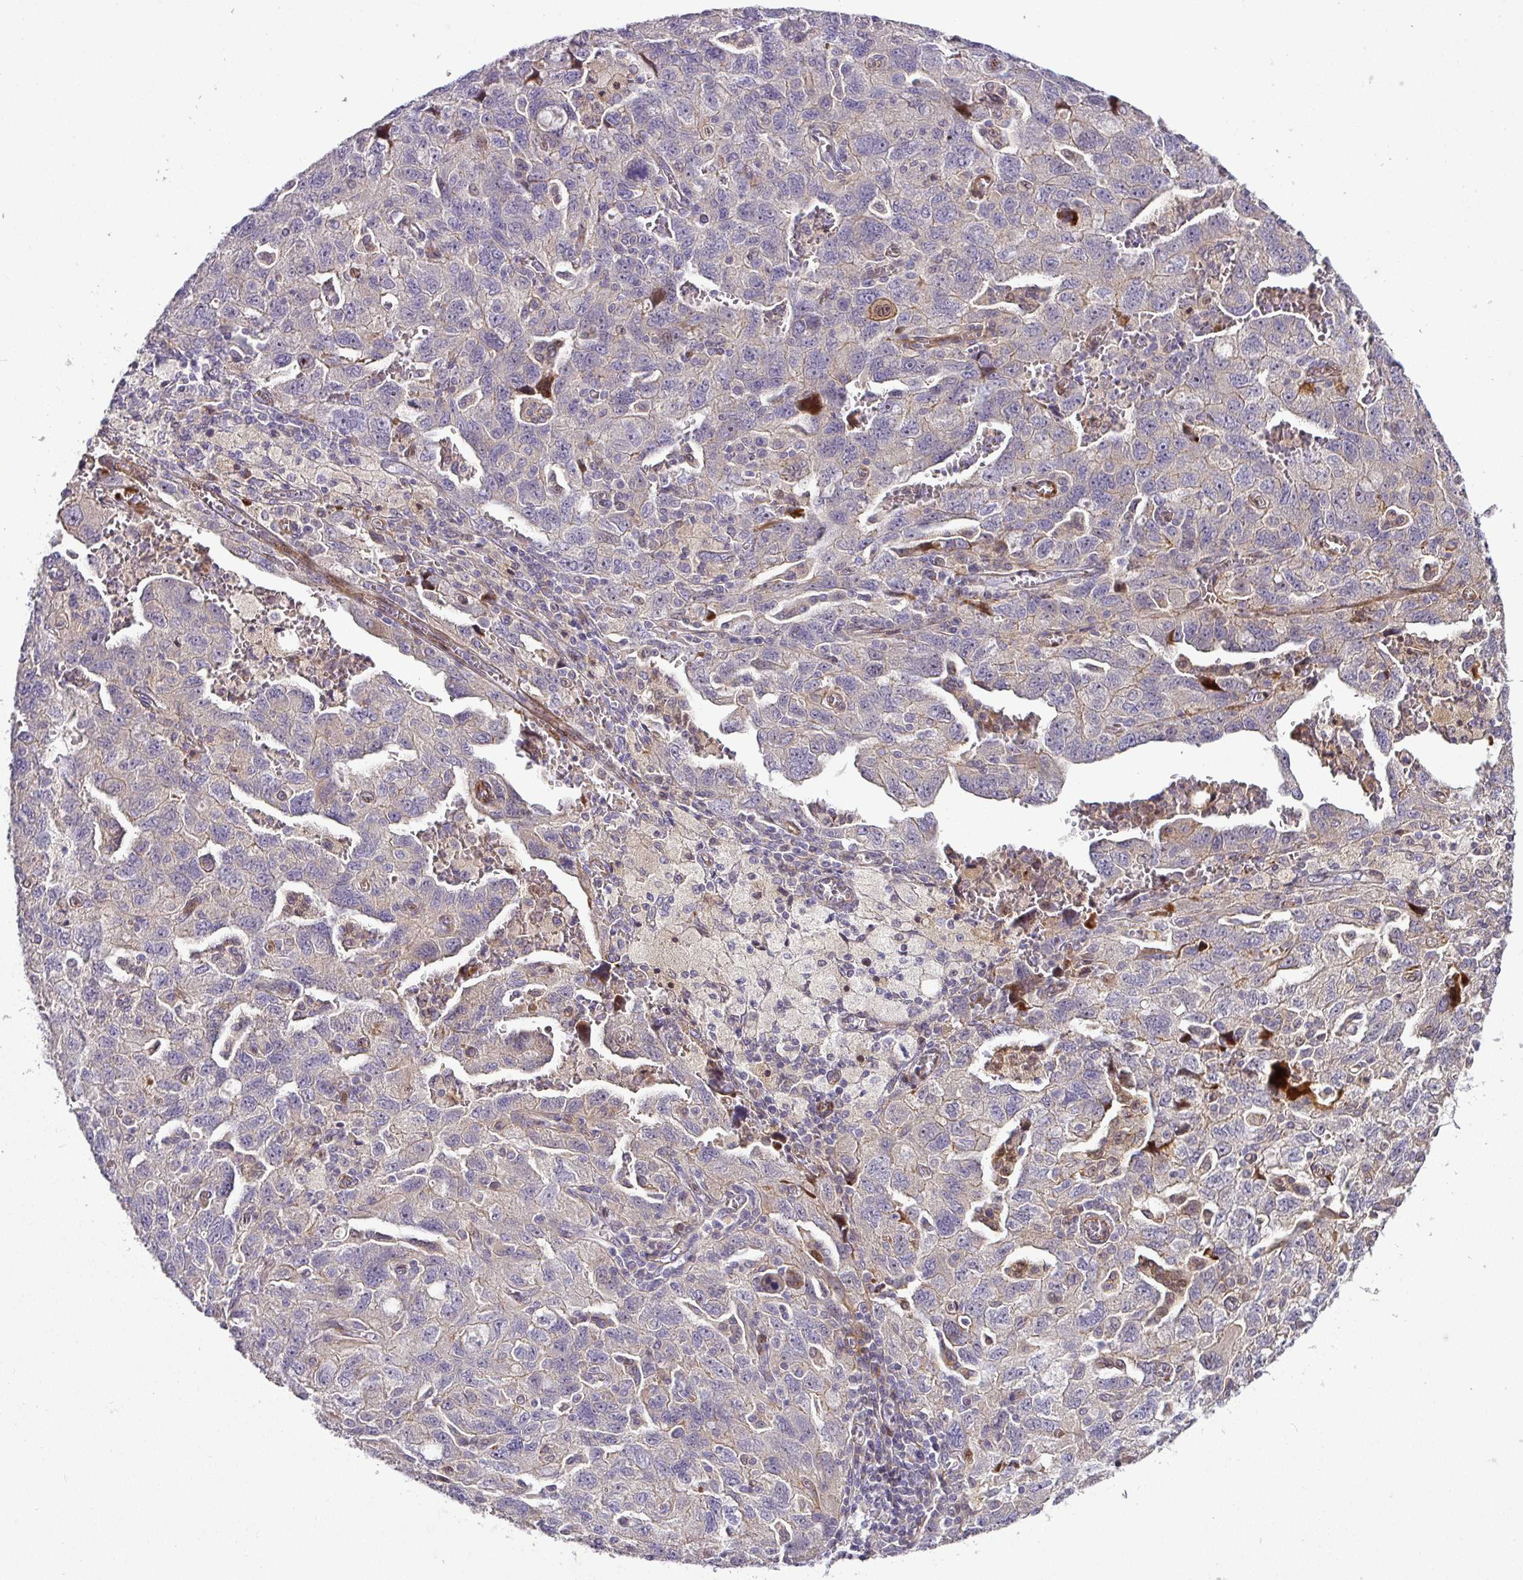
{"staining": {"intensity": "weak", "quantity": "<25%", "location": "cytoplasmic/membranous"}, "tissue": "ovarian cancer", "cell_type": "Tumor cells", "image_type": "cancer", "snomed": [{"axis": "morphology", "description": "Carcinoma, NOS"}, {"axis": "morphology", "description": "Cystadenocarcinoma, serous, NOS"}, {"axis": "topography", "description": "Ovary"}], "caption": "The IHC photomicrograph has no significant staining in tumor cells of ovarian cancer tissue.", "gene": "ATP6V1F", "patient": {"sex": "female", "age": 69}}